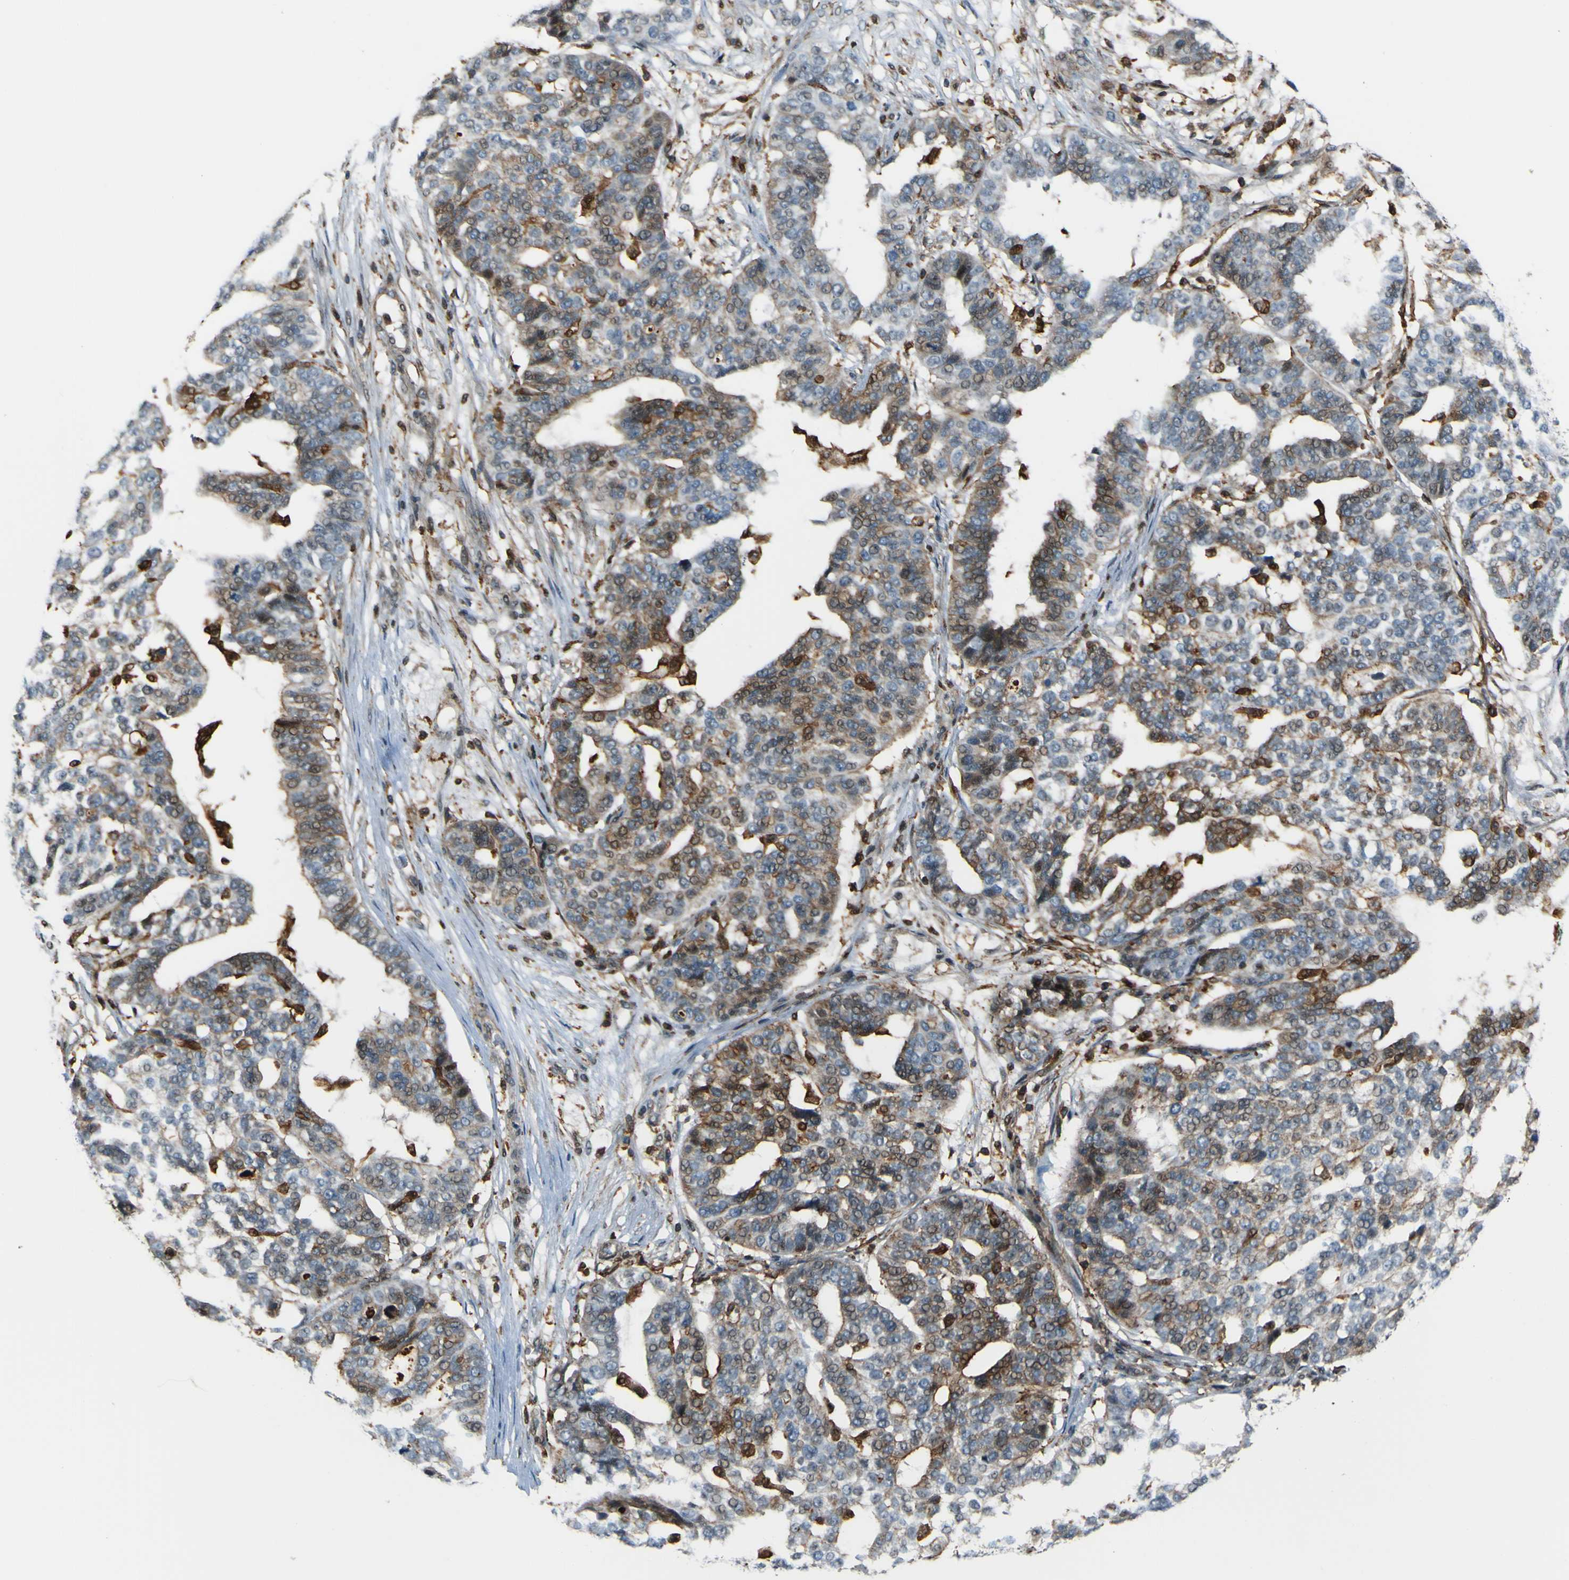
{"staining": {"intensity": "moderate", "quantity": "25%-75%", "location": "cytoplasmic/membranous,nuclear"}, "tissue": "ovarian cancer", "cell_type": "Tumor cells", "image_type": "cancer", "snomed": [{"axis": "morphology", "description": "Cystadenocarcinoma, serous, NOS"}, {"axis": "topography", "description": "Ovary"}], "caption": "This is an image of immunohistochemistry staining of ovarian cancer (serous cystadenocarcinoma), which shows moderate expression in the cytoplasmic/membranous and nuclear of tumor cells.", "gene": "PCDHB5", "patient": {"sex": "female", "age": 59}}